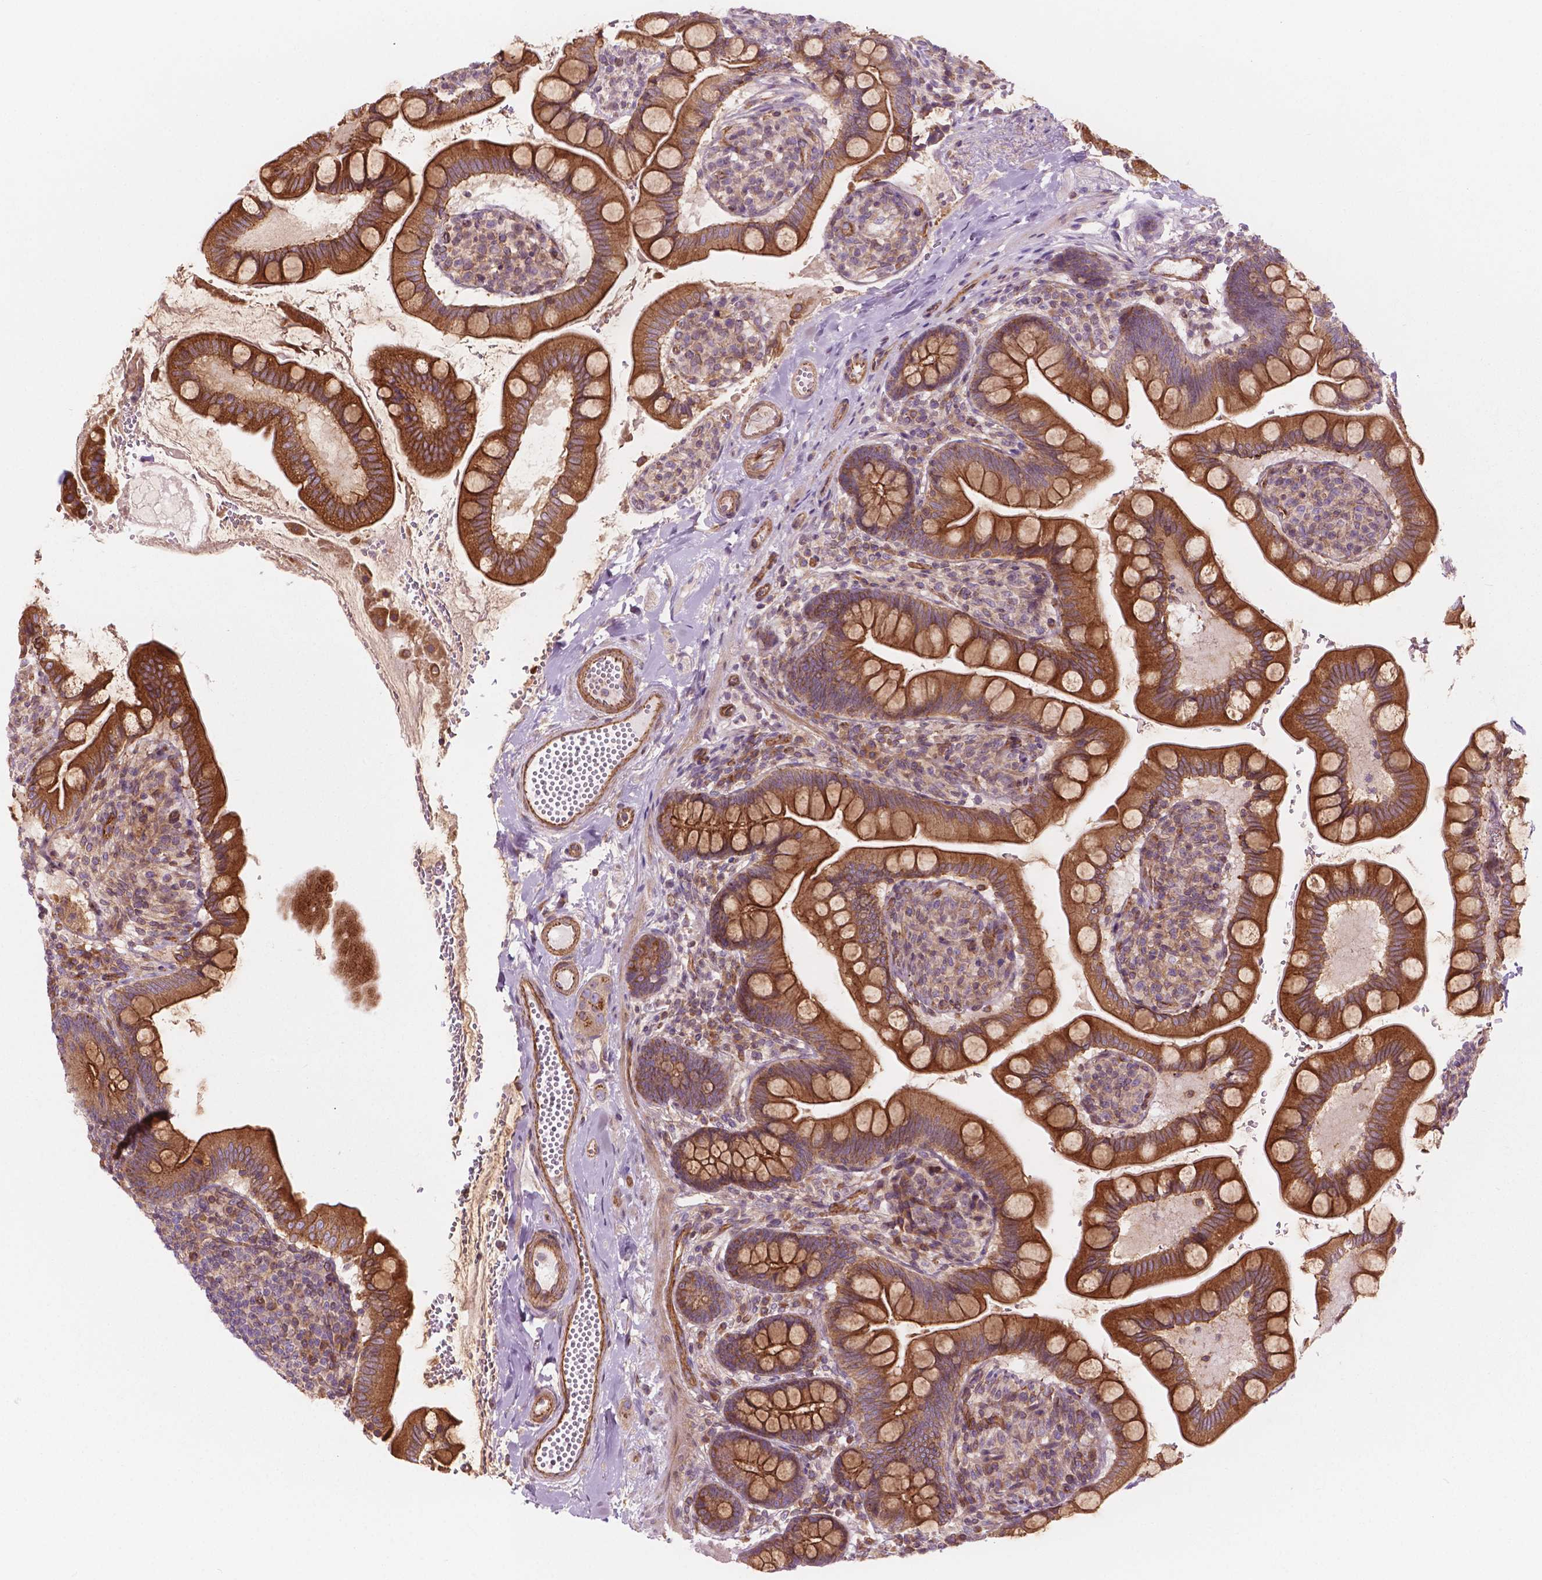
{"staining": {"intensity": "strong", "quantity": ">75%", "location": "cytoplasmic/membranous"}, "tissue": "small intestine", "cell_type": "Glandular cells", "image_type": "normal", "snomed": [{"axis": "morphology", "description": "Normal tissue, NOS"}, {"axis": "topography", "description": "Small intestine"}], "caption": "This is a histology image of immunohistochemistry staining of normal small intestine, which shows strong expression in the cytoplasmic/membranous of glandular cells.", "gene": "SURF4", "patient": {"sex": "female", "age": 56}}